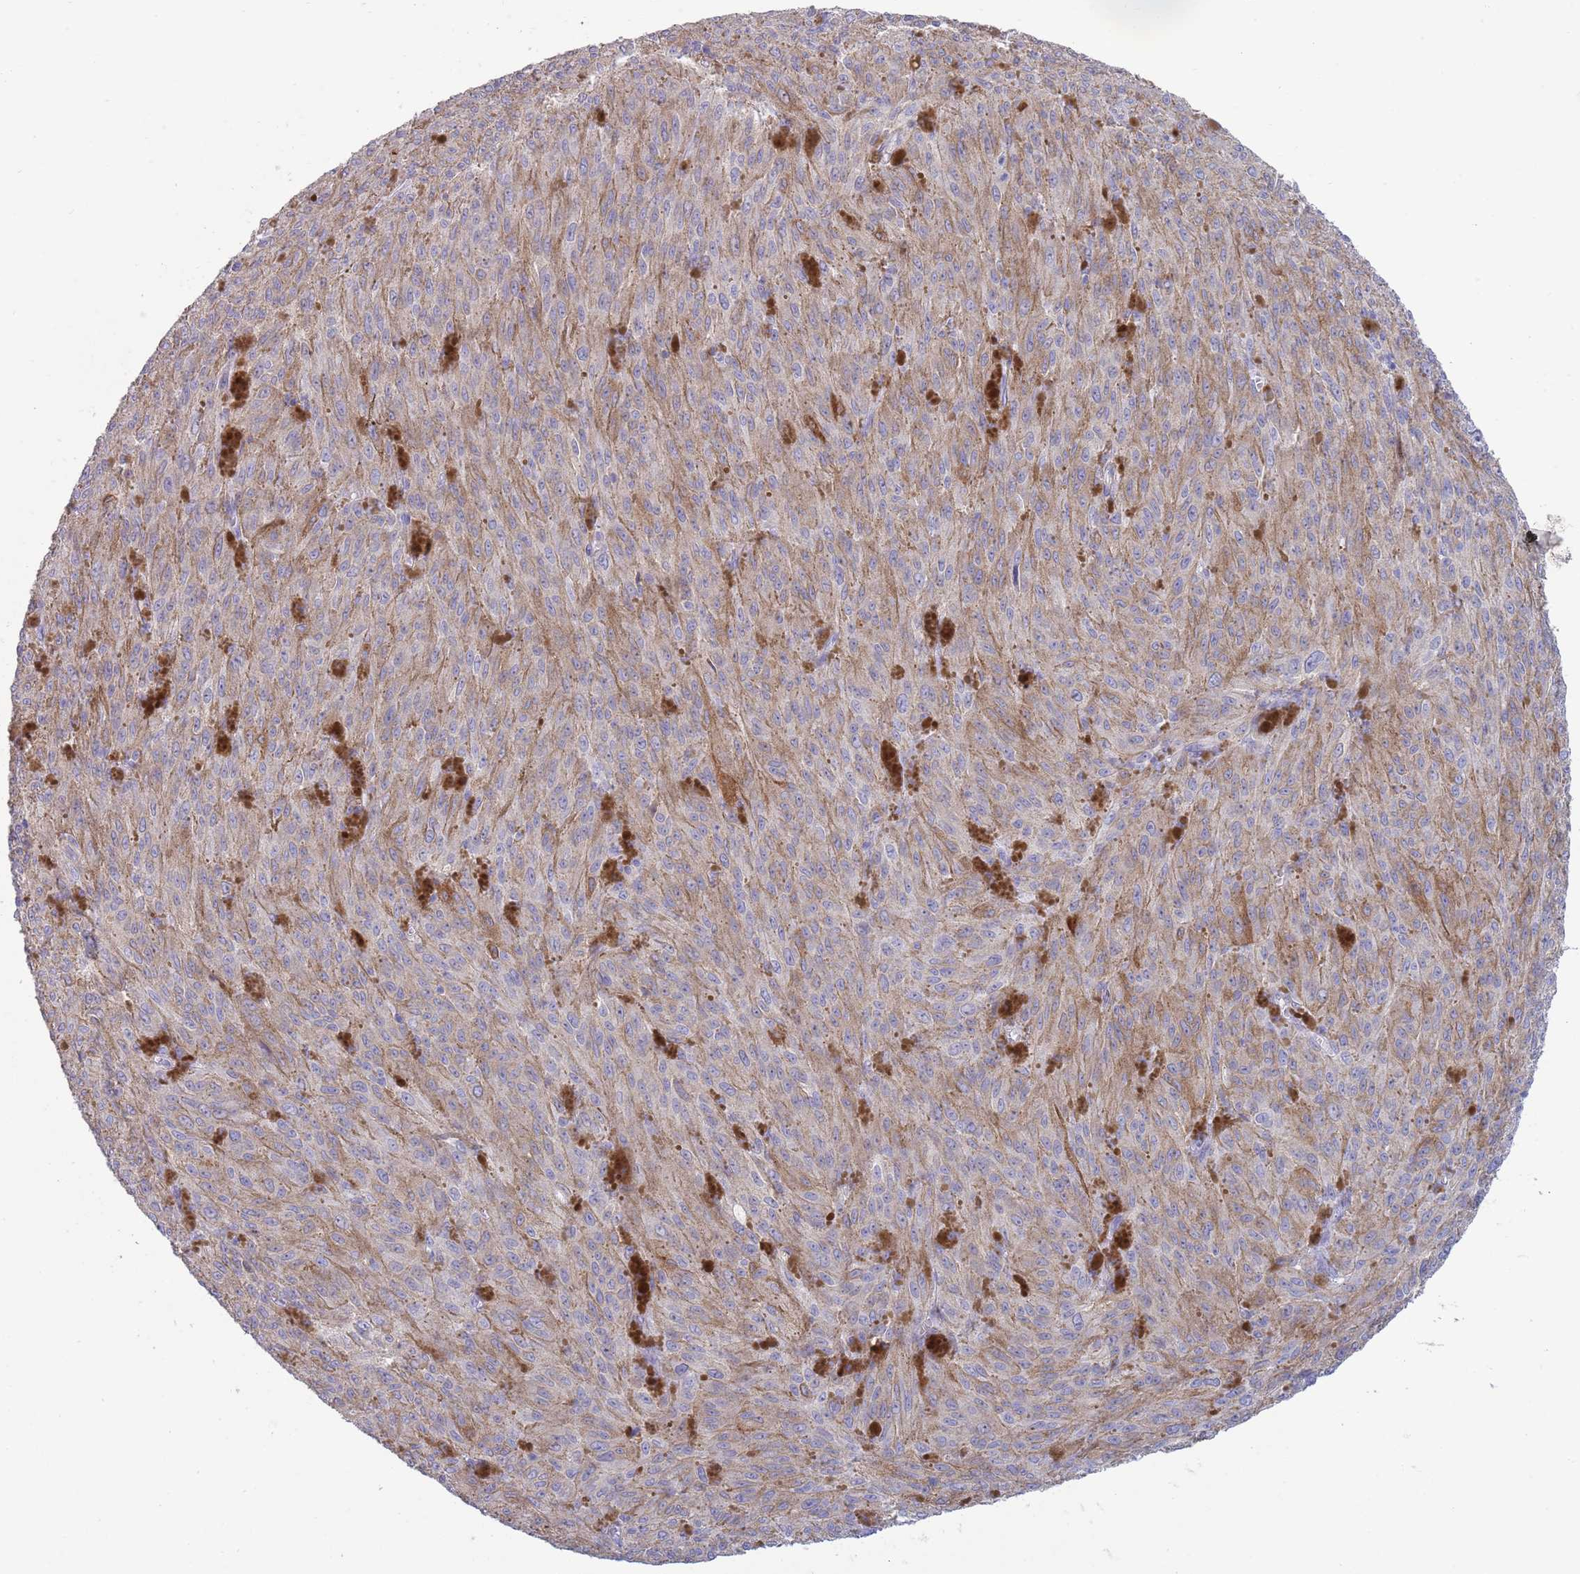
{"staining": {"intensity": "weak", "quantity": ">75%", "location": "cytoplasmic/membranous"}, "tissue": "melanoma", "cell_type": "Tumor cells", "image_type": "cancer", "snomed": [{"axis": "morphology", "description": "Malignant melanoma, NOS"}, {"axis": "topography", "description": "Skin"}], "caption": "Immunohistochemistry (IHC) histopathology image of neoplastic tissue: malignant melanoma stained using IHC demonstrates low levels of weak protein expression localized specifically in the cytoplasmic/membranous of tumor cells, appearing as a cytoplasmic/membranous brown color.", "gene": "ACSBG1", "patient": {"sex": "female", "age": 52}}